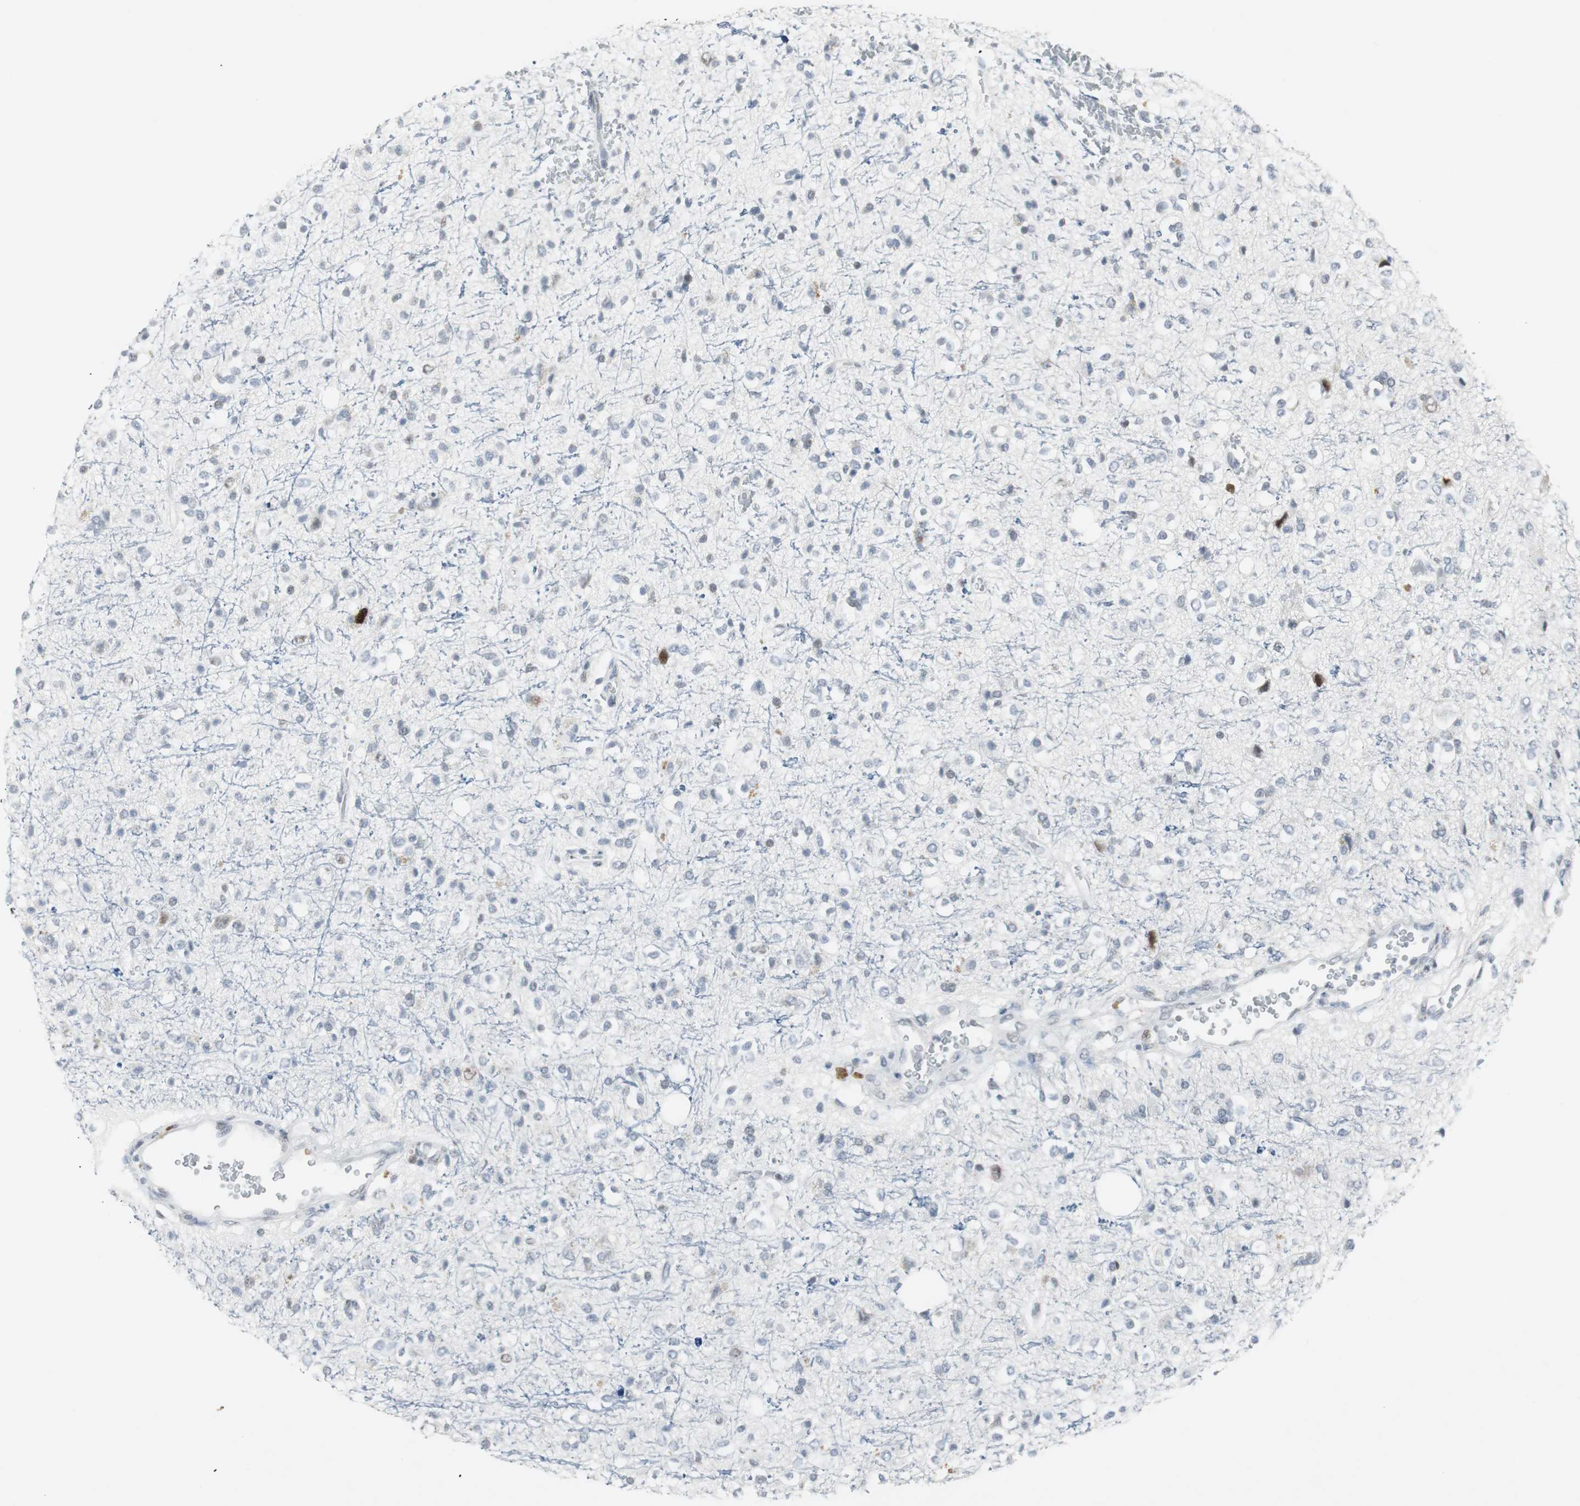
{"staining": {"intensity": "negative", "quantity": "none", "location": "none"}, "tissue": "glioma", "cell_type": "Tumor cells", "image_type": "cancer", "snomed": [{"axis": "morphology", "description": "Glioma, malignant, High grade"}, {"axis": "topography", "description": "Brain"}], "caption": "Immunohistochemical staining of high-grade glioma (malignant) demonstrates no significant staining in tumor cells.", "gene": "ELK1", "patient": {"sex": "male", "age": 47}}